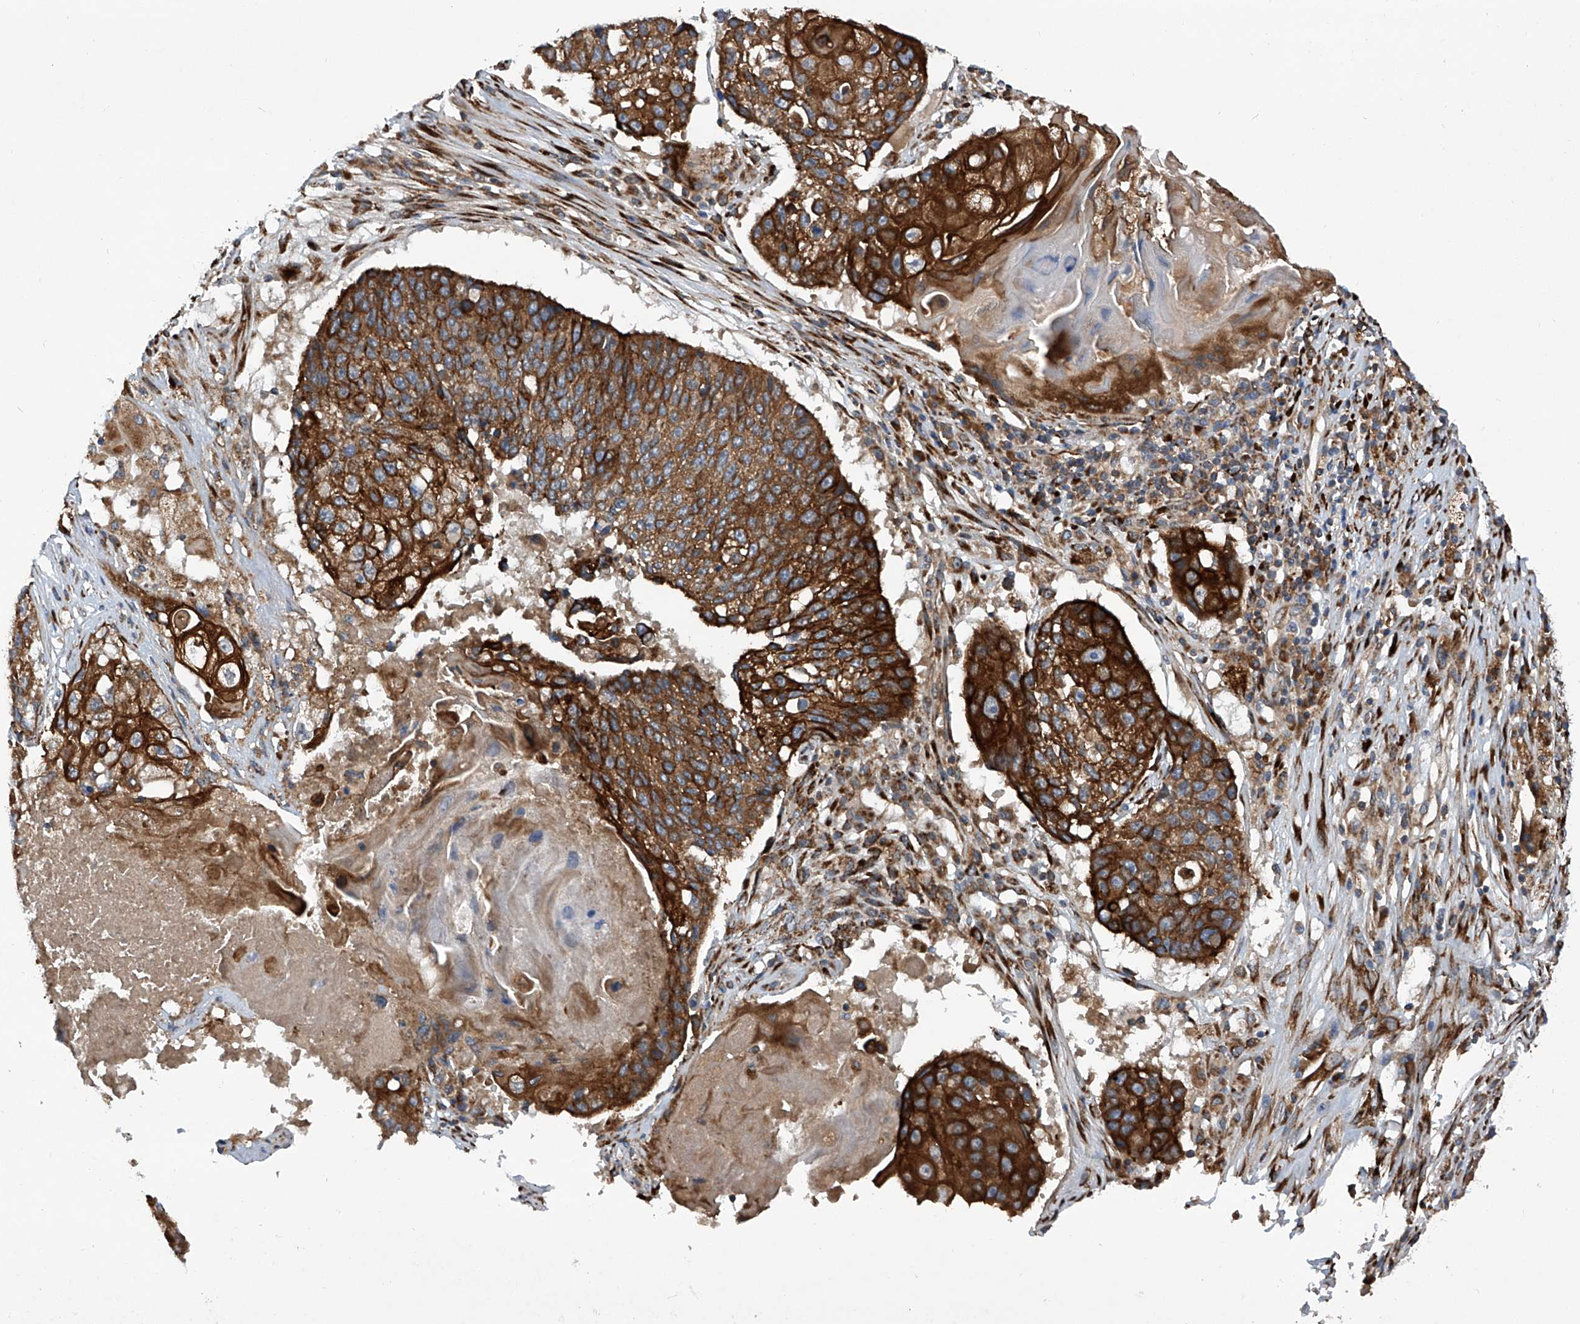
{"staining": {"intensity": "strong", "quantity": ">75%", "location": "cytoplasmic/membranous"}, "tissue": "lung cancer", "cell_type": "Tumor cells", "image_type": "cancer", "snomed": [{"axis": "morphology", "description": "Squamous cell carcinoma, NOS"}, {"axis": "topography", "description": "Lung"}], "caption": "A high amount of strong cytoplasmic/membranous staining is appreciated in approximately >75% of tumor cells in lung squamous cell carcinoma tissue.", "gene": "ASCC3", "patient": {"sex": "male", "age": 61}}